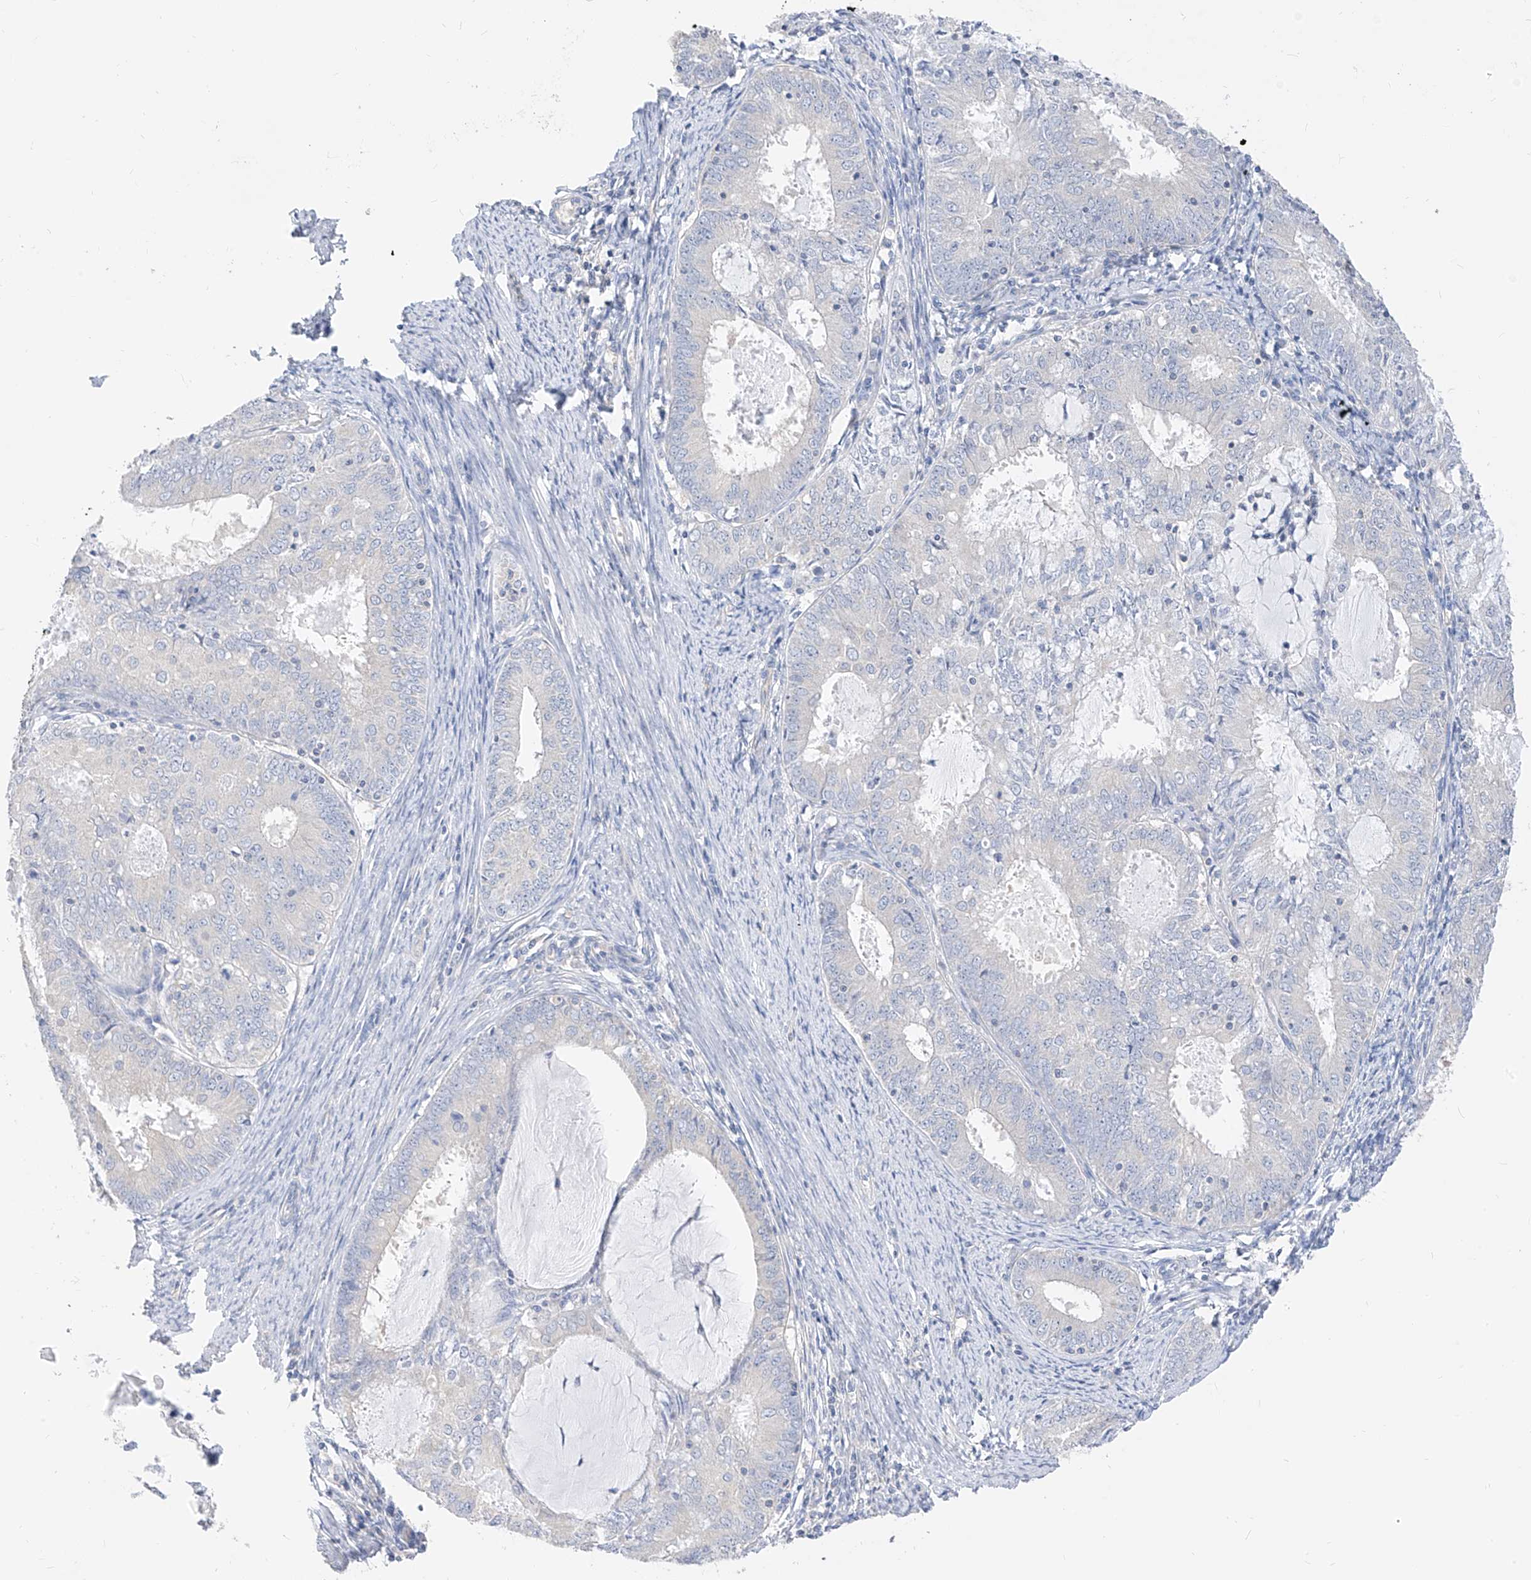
{"staining": {"intensity": "negative", "quantity": "none", "location": "none"}, "tissue": "endometrial cancer", "cell_type": "Tumor cells", "image_type": "cancer", "snomed": [{"axis": "morphology", "description": "Adenocarcinoma, NOS"}, {"axis": "topography", "description": "Endometrium"}], "caption": "The micrograph reveals no significant positivity in tumor cells of endometrial cancer.", "gene": "ZZEF1", "patient": {"sex": "female", "age": 57}}